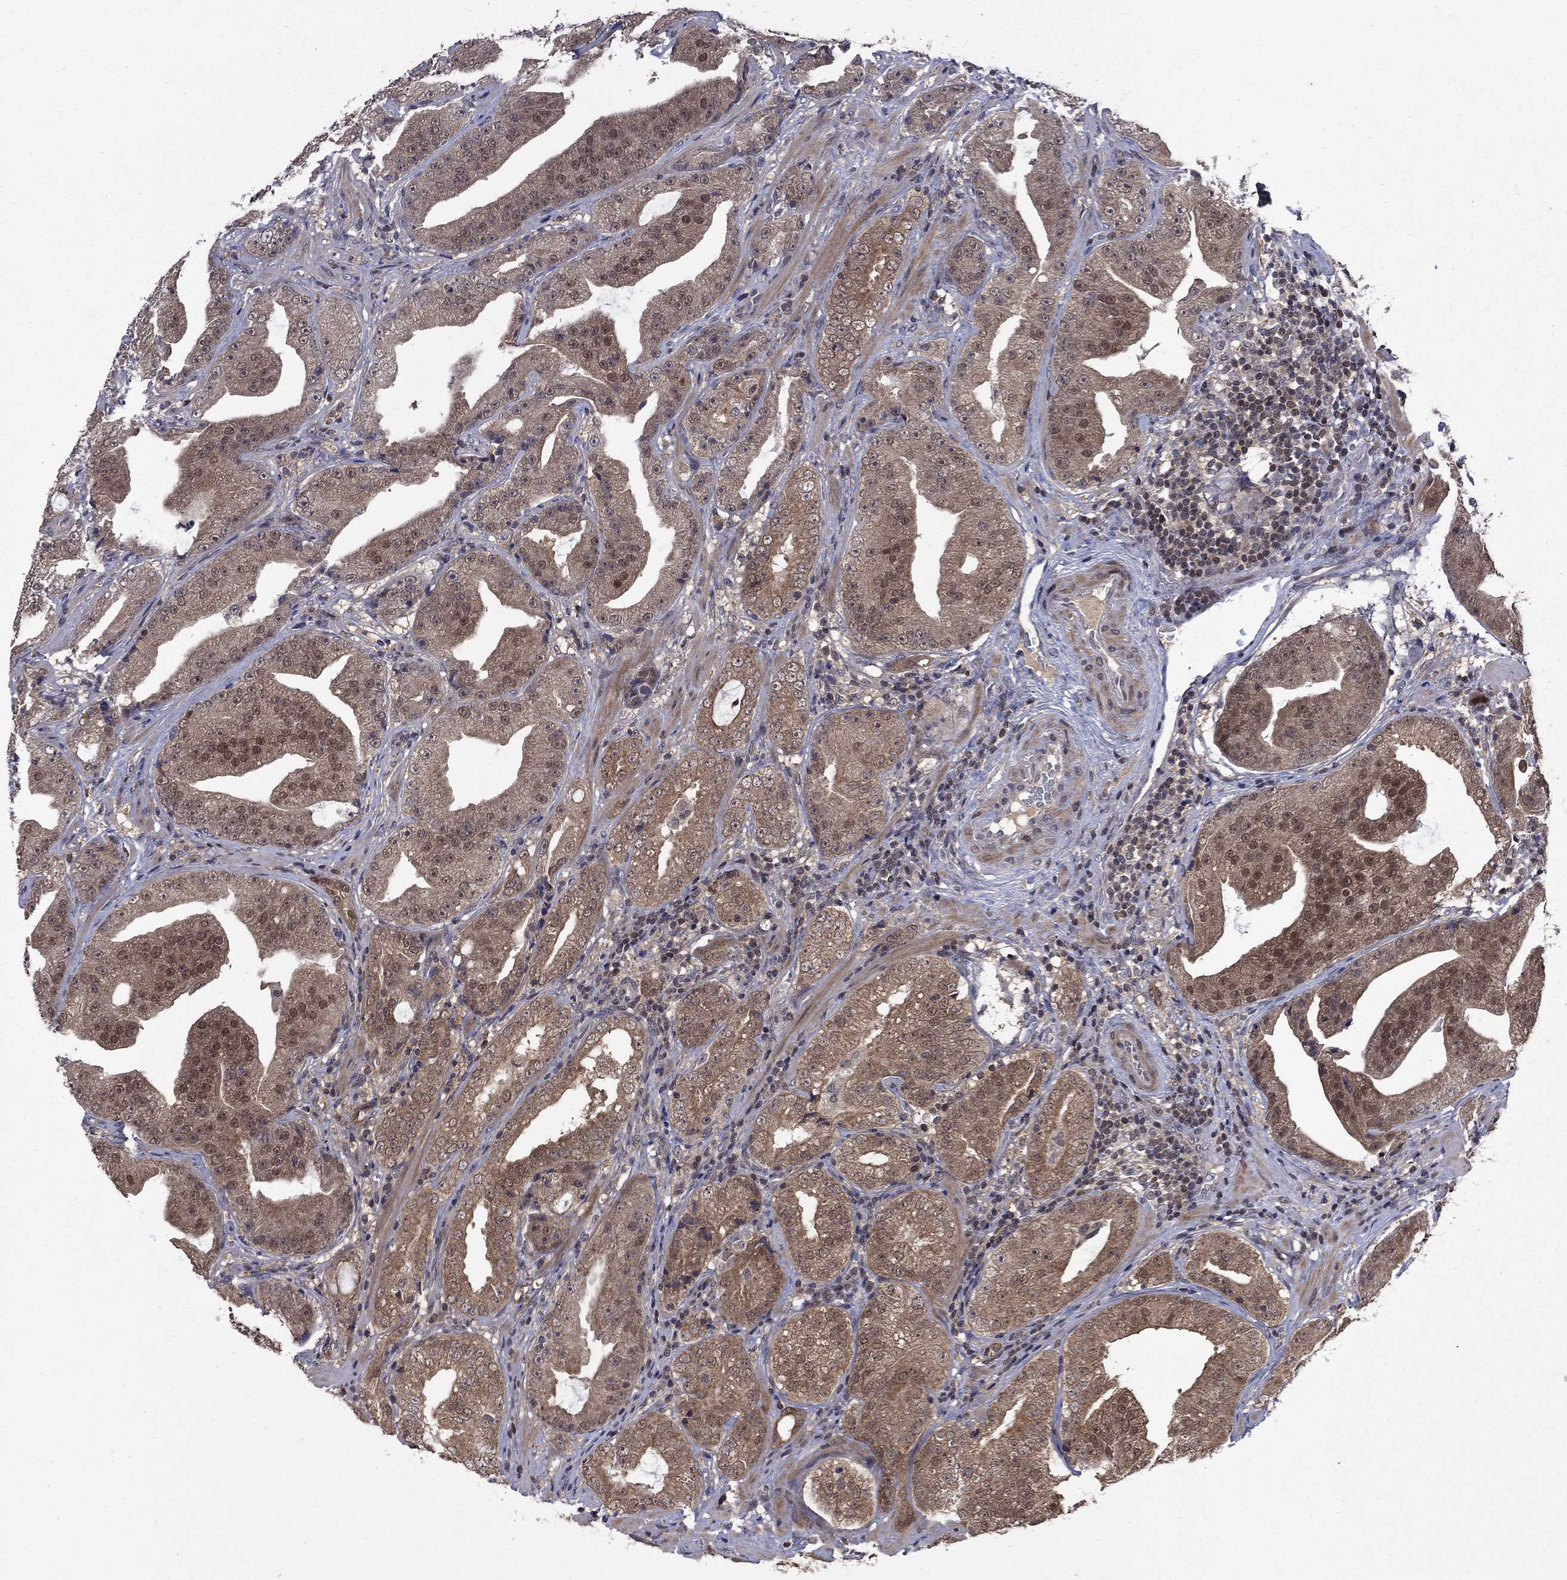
{"staining": {"intensity": "moderate", "quantity": ">75%", "location": "cytoplasmic/membranous"}, "tissue": "prostate cancer", "cell_type": "Tumor cells", "image_type": "cancer", "snomed": [{"axis": "morphology", "description": "Adenocarcinoma, Low grade"}, {"axis": "topography", "description": "Prostate"}], "caption": "High-power microscopy captured an immunohistochemistry histopathology image of prostate cancer (low-grade adenocarcinoma), revealing moderate cytoplasmic/membranous expression in approximately >75% of tumor cells.", "gene": "IAH1", "patient": {"sex": "male", "age": 62}}